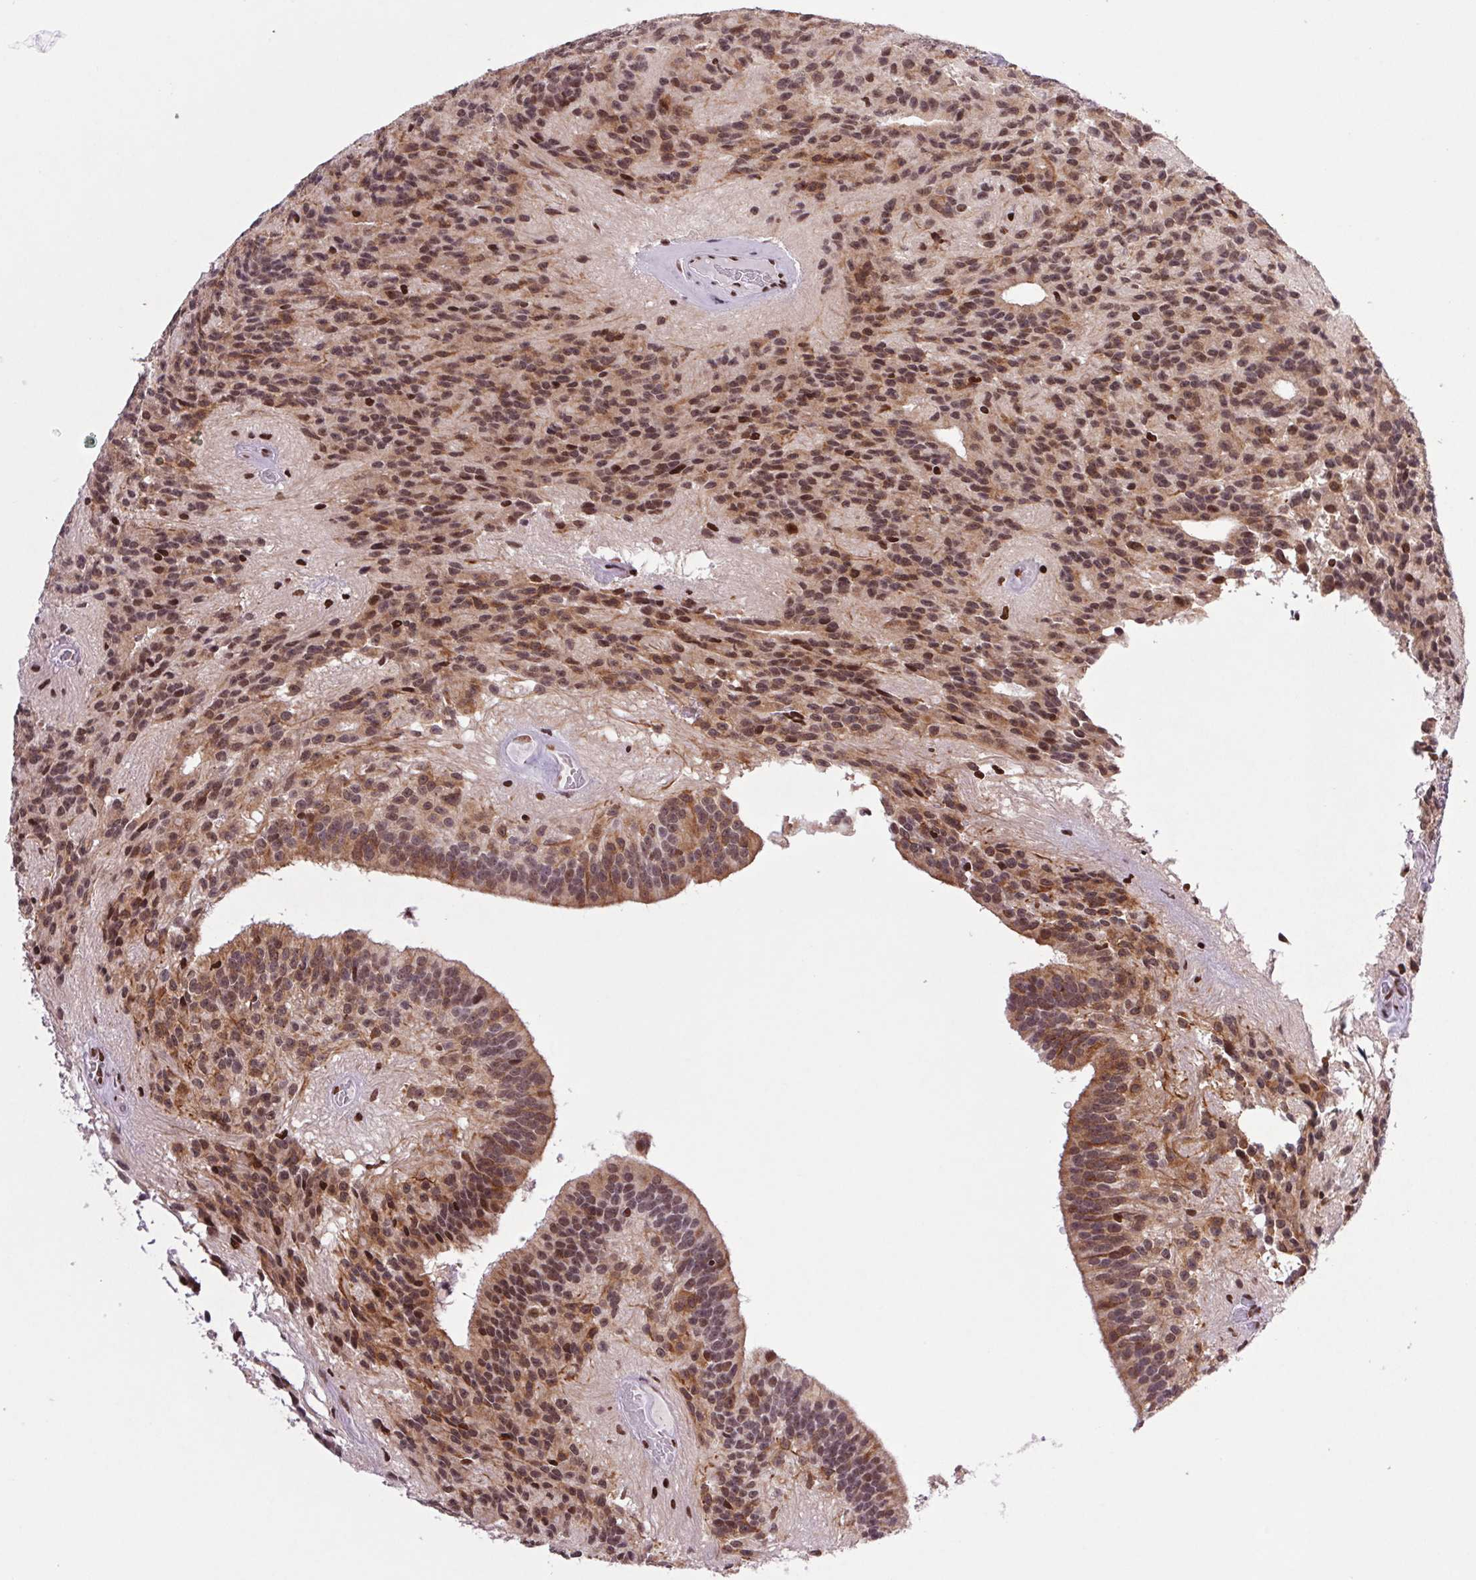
{"staining": {"intensity": "strong", "quantity": ">75%", "location": "nuclear"}, "tissue": "glioma", "cell_type": "Tumor cells", "image_type": "cancer", "snomed": [{"axis": "morphology", "description": "Glioma, malignant, Low grade"}, {"axis": "topography", "description": "Brain"}], "caption": "A micrograph of glioma stained for a protein reveals strong nuclear brown staining in tumor cells.", "gene": "LDLRAD4", "patient": {"sex": "male", "age": 31}}